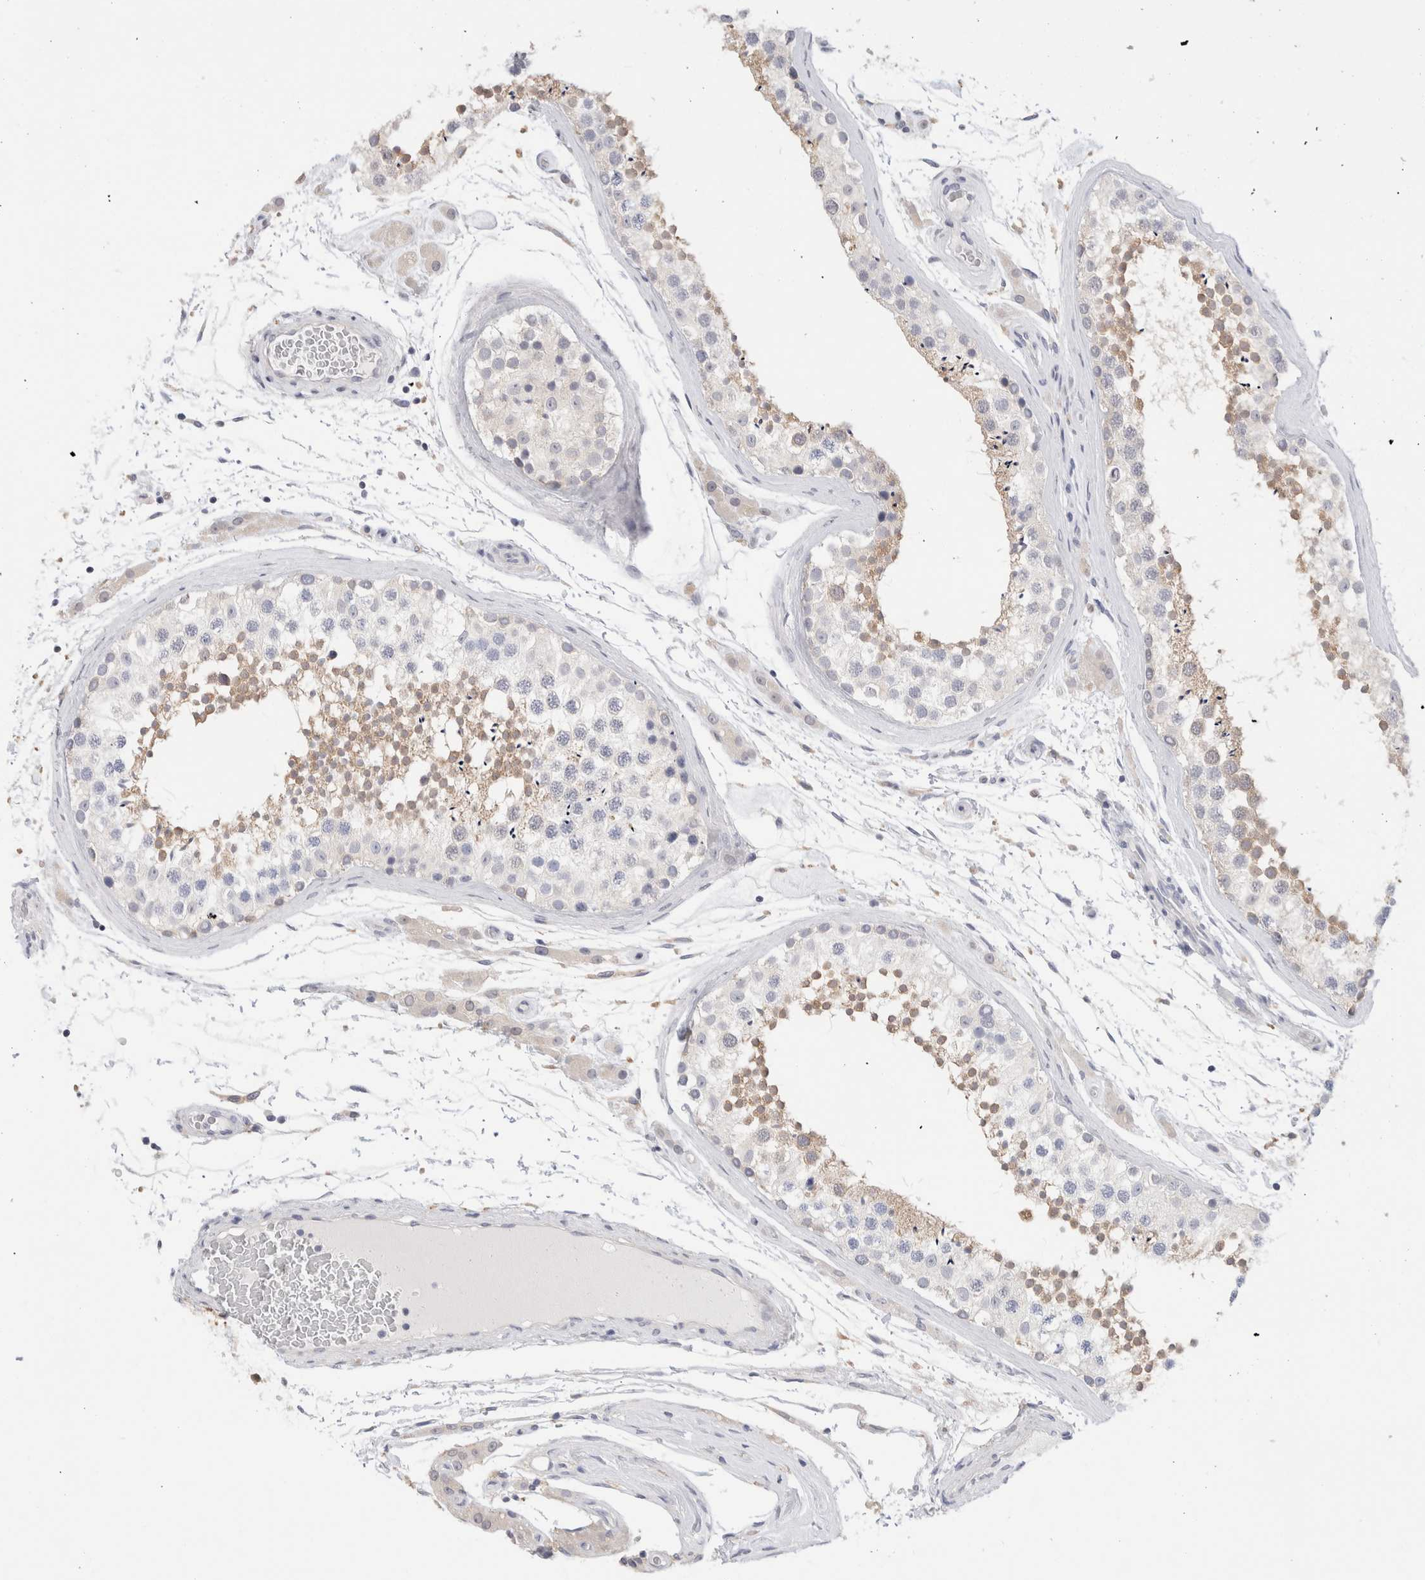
{"staining": {"intensity": "moderate", "quantity": "<25%", "location": "cytoplasmic/membranous"}, "tissue": "testis", "cell_type": "Cells in seminiferous ducts", "image_type": "normal", "snomed": [{"axis": "morphology", "description": "Normal tissue, NOS"}, {"axis": "topography", "description": "Testis"}], "caption": "Protein staining shows moderate cytoplasmic/membranous expression in about <25% of cells in seminiferous ducts in unremarkable testis. Immunohistochemistry stains the protein in brown and the nuclei are stained blue.", "gene": "ADAM30", "patient": {"sex": "male", "age": 46}}